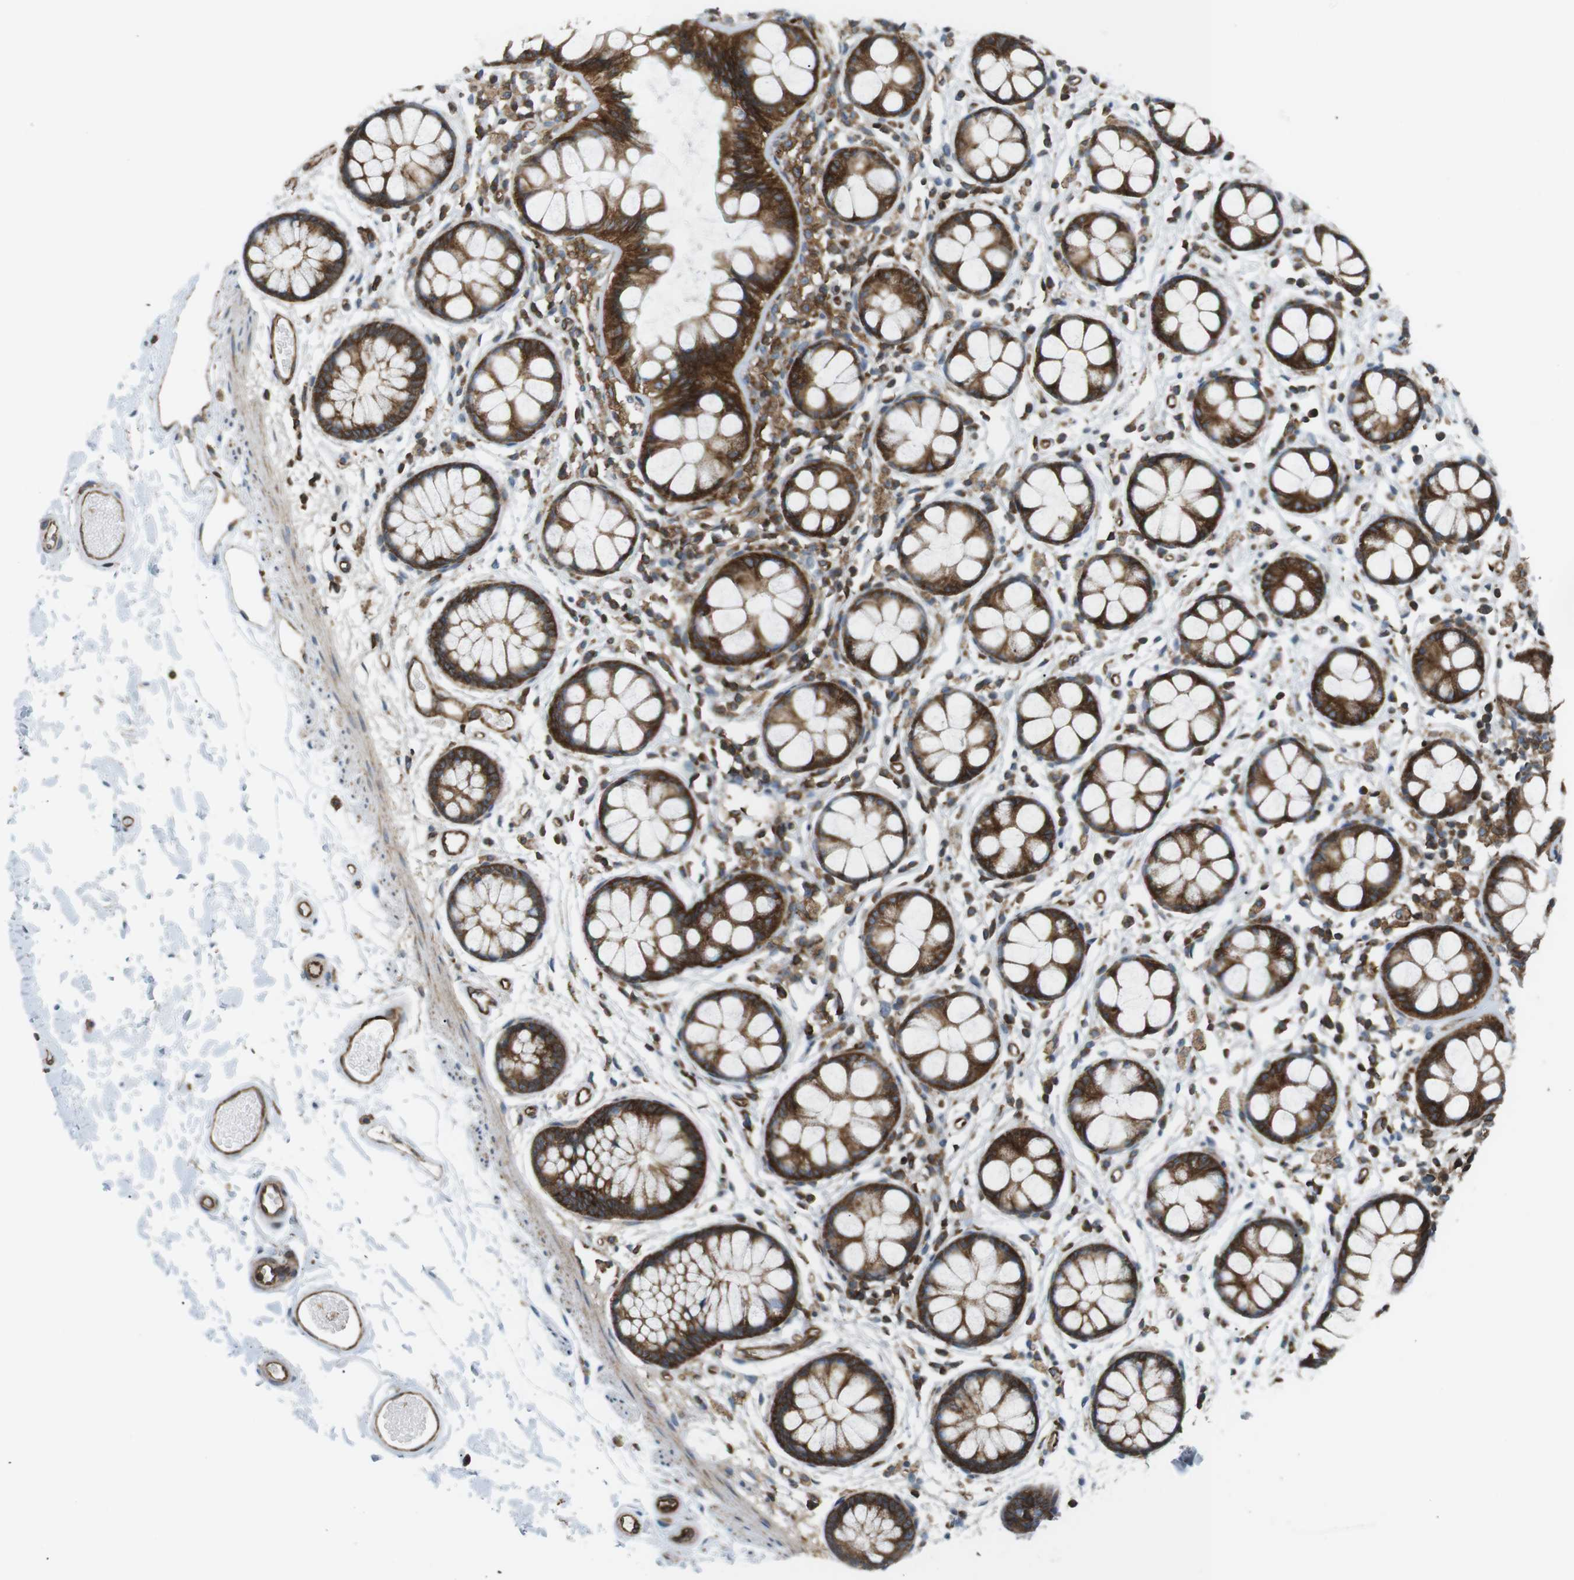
{"staining": {"intensity": "strong", "quantity": ">75%", "location": "cytoplasmic/membranous"}, "tissue": "rectum", "cell_type": "Glandular cells", "image_type": "normal", "snomed": [{"axis": "morphology", "description": "Normal tissue, NOS"}, {"axis": "topography", "description": "Rectum"}], "caption": "A high amount of strong cytoplasmic/membranous positivity is identified in about >75% of glandular cells in normal rectum.", "gene": "FLII", "patient": {"sex": "female", "age": 66}}